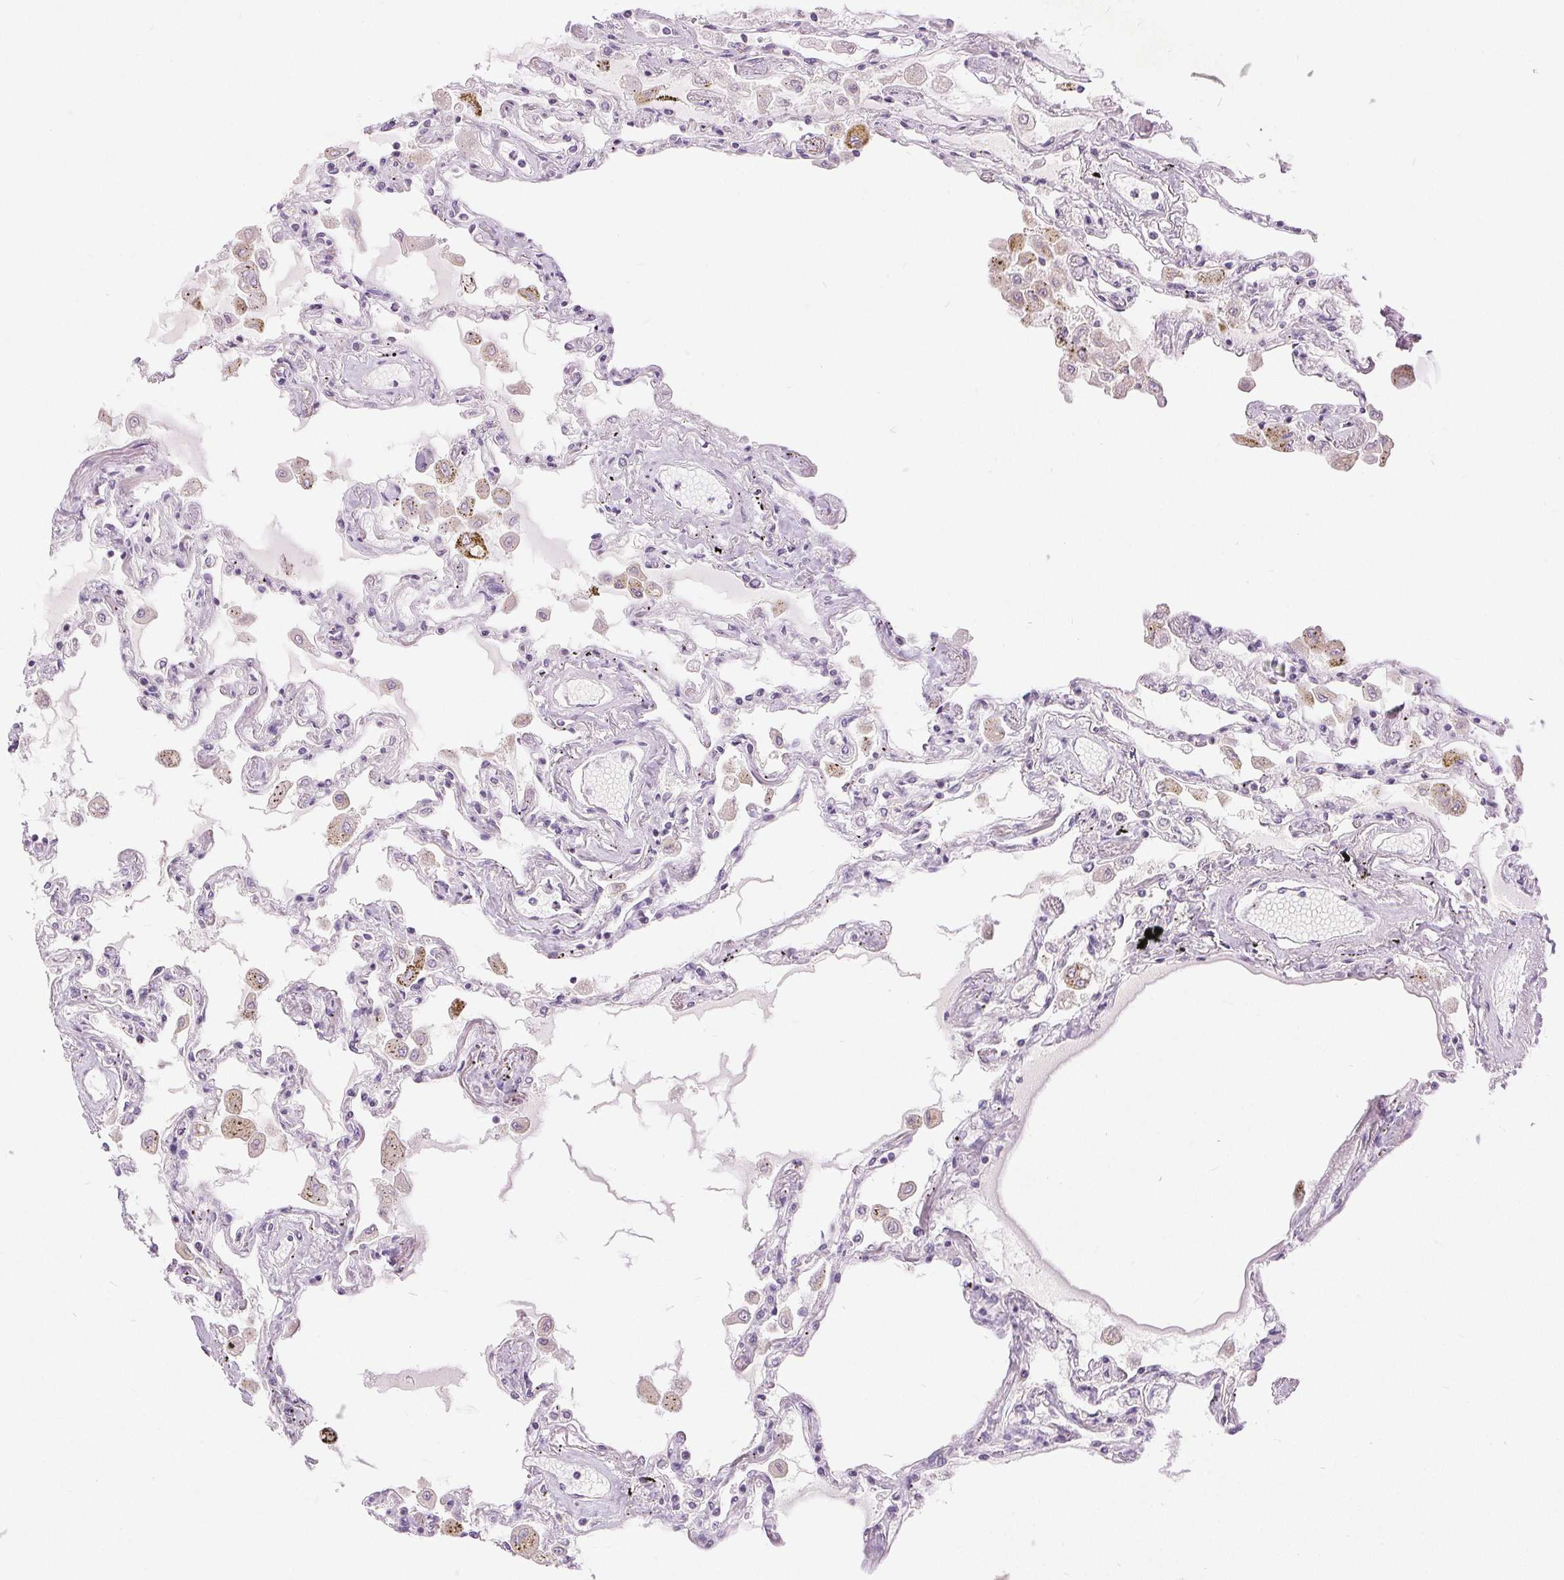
{"staining": {"intensity": "negative", "quantity": "none", "location": "none"}, "tissue": "lung", "cell_type": "Alveolar cells", "image_type": "normal", "snomed": [{"axis": "morphology", "description": "Normal tissue, NOS"}, {"axis": "morphology", "description": "Adenocarcinoma, NOS"}, {"axis": "topography", "description": "Cartilage tissue"}, {"axis": "topography", "description": "Lung"}], "caption": "DAB immunohistochemical staining of normal human lung displays no significant expression in alveolar cells.", "gene": "DSG3", "patient": {"sex": "female", "age": 67}}